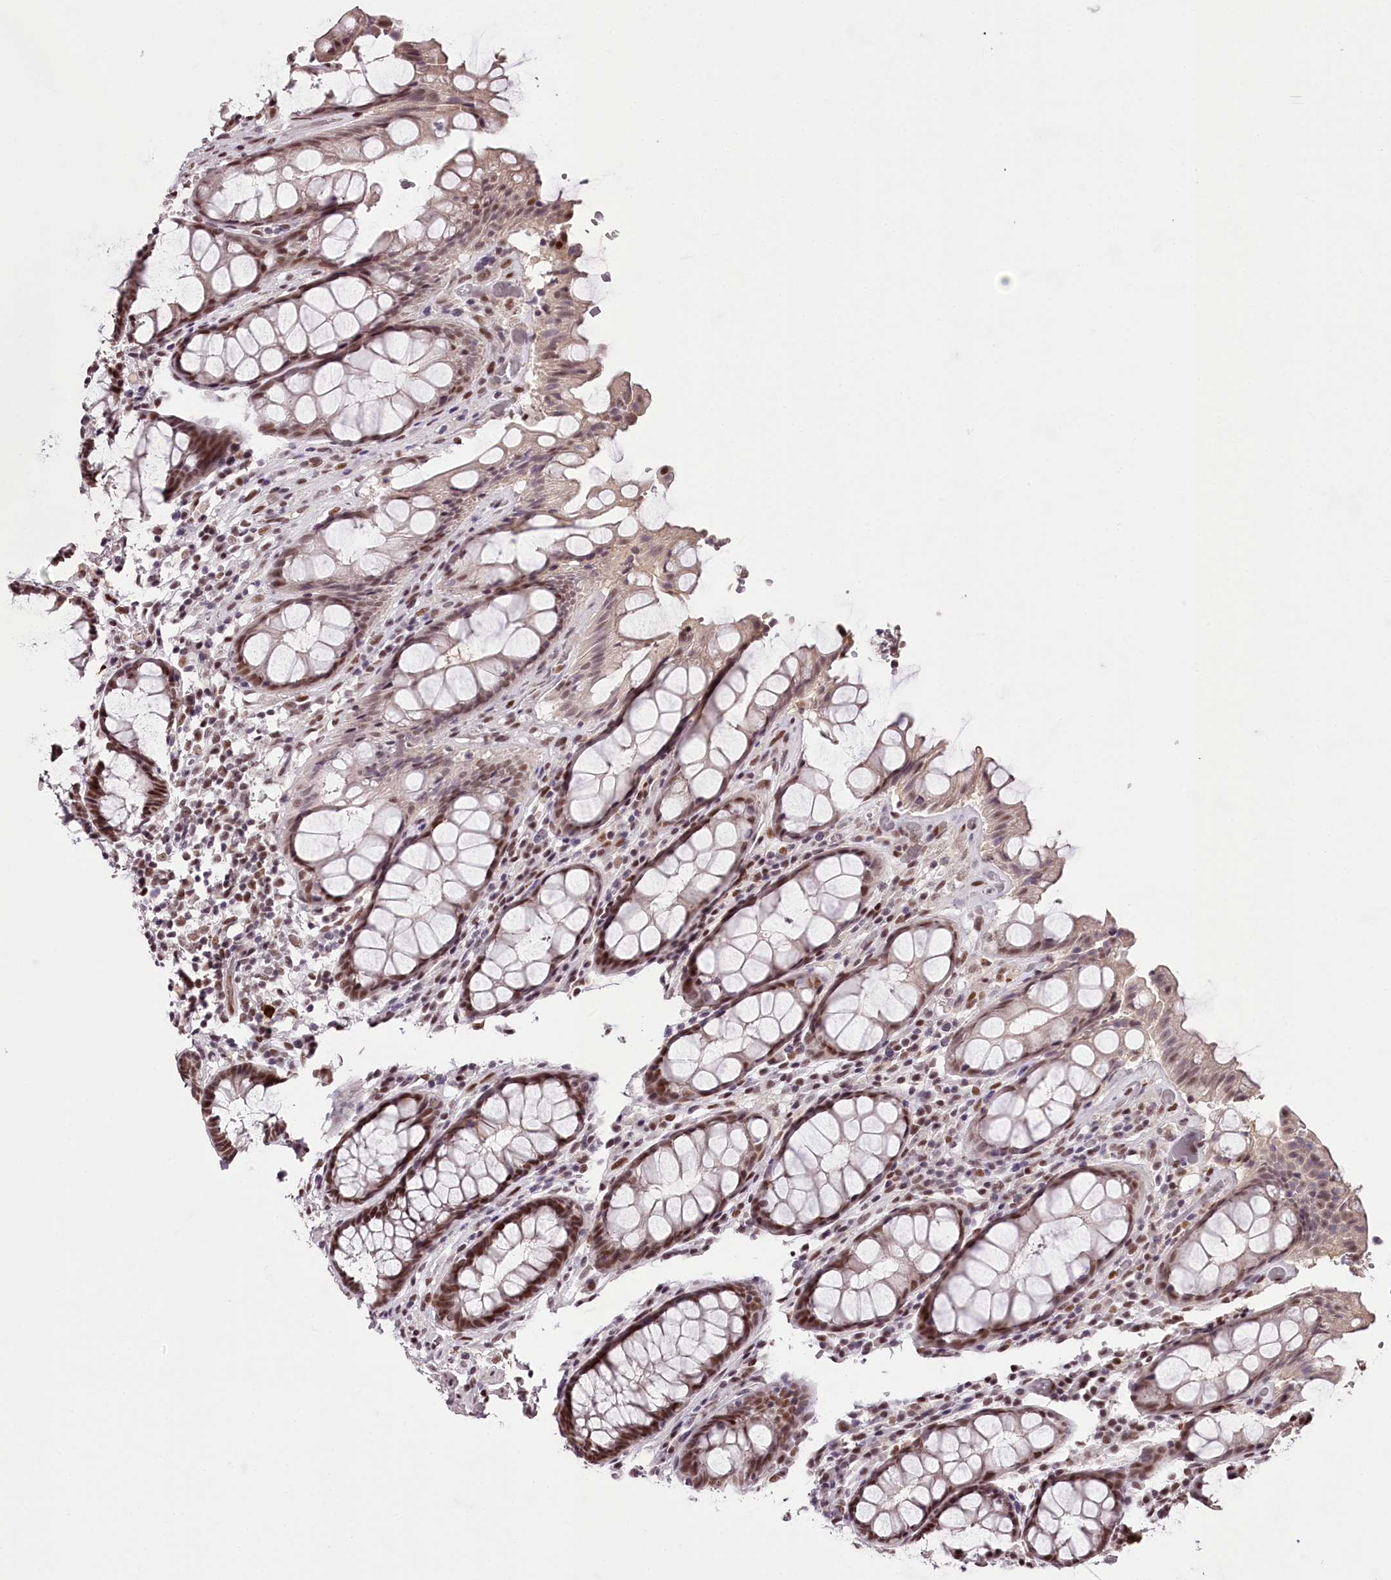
{"staining": {"intensity": "moderate", "quantity": ">75%", "location": "cytoplasmic/membranous,nuclear"}, "tissue": "rectum", "cell_type": "Glandular cells", "image_type": "normal", "snomed": [{"axis": "morphology", "description": "Normal tissue, NOS"}, {"axis": "topography", "description": "Rectum"}], "caption": "The micrograph demonstrates immunohistochemical staining of unremarkable rectum. There is moderate cytoplasmic/membranous,nuclear staining is present in about >75% of glandular cells.", "gene": "TTC33", "patient": {"sex": "male", "age": 64}}